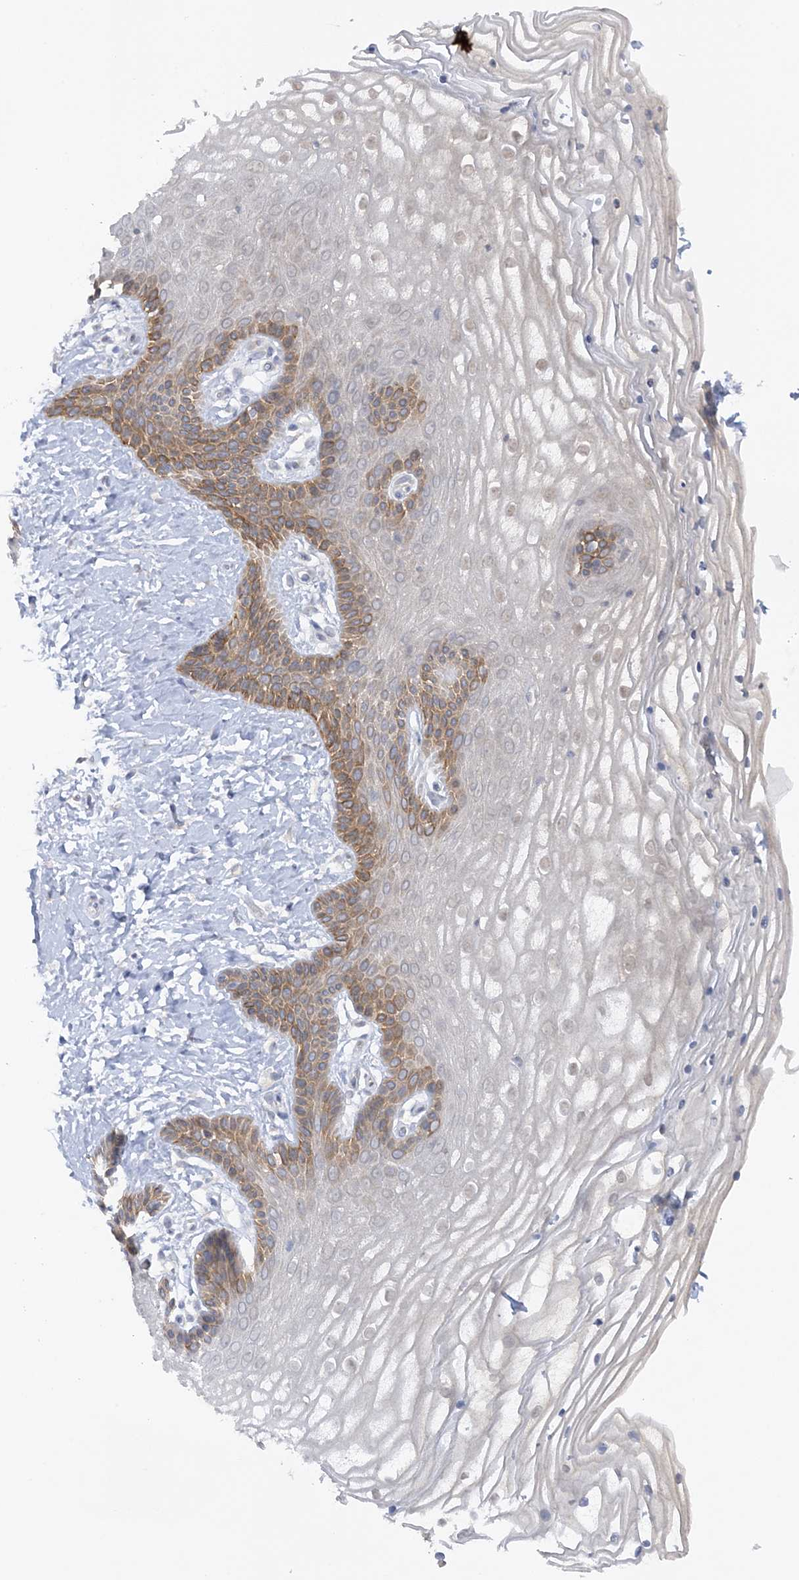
{"staining": {"intensity": "moderate", "quantity": "<25%", "location": "cytoplasmic/membranous"}, "tissue": "vagina", "cell_type": "Squamous epithelial cells", "image_type": "normal", "snomed": [{"axis": "morphology", "description": "Normal tissue, NOS"}, {"axis": "topography", "description": "Vagina"}, {"axis": "topography", "description": "Cervix"}], "caption": "Protein expression by IHC reveals moderate cytoplasmic/membranous staining in approximately <25% of squamous epithelial cells in normal vagina.", "gene": "MMADHC", "patient": {"sex": "female", "age": 40}}